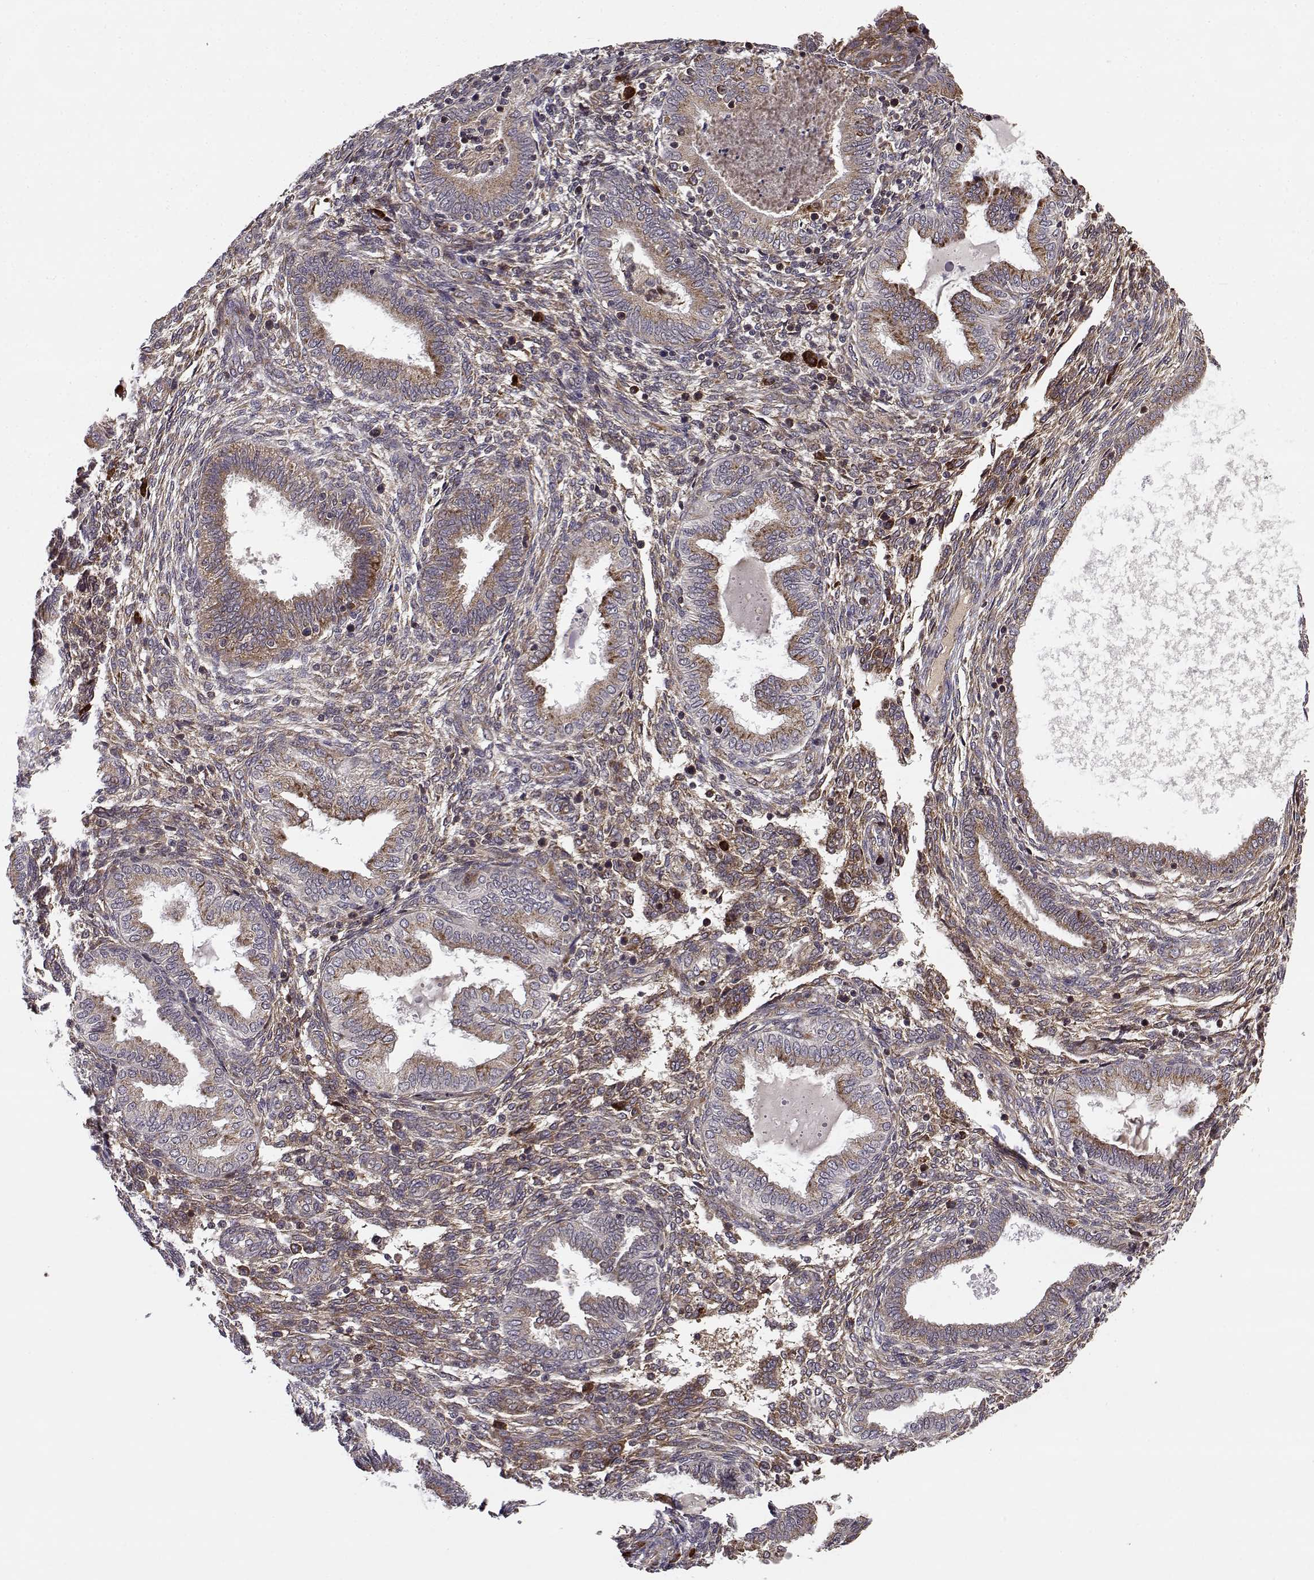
{"staining": {"intensity": "moderate", "quantity": "<25%", "location": "cytoplasmic/membranous"}, "tissue": "endometrium", "cell_type": "Cells in endometrial stroma", "image_type": "normal", "snomed": [{"axis": "morphology", "description": "Normal tissue, NOS"}, {"axis": "topography", "description": "Endometrium"}], "caption": "Immunohistochemistry (IHC) histopathology image of normal endometrium: endometrium stained using immunohistochemistry (IHC) reveals low levels of moderate protein expression localized specifically in the cytoplasmic/membranous of cells in endometrial stroma, appearing as a cytoplasmic/membranous brown color.", "gene": "RPL31", "patient": {"sex": "female", "age": 42}}